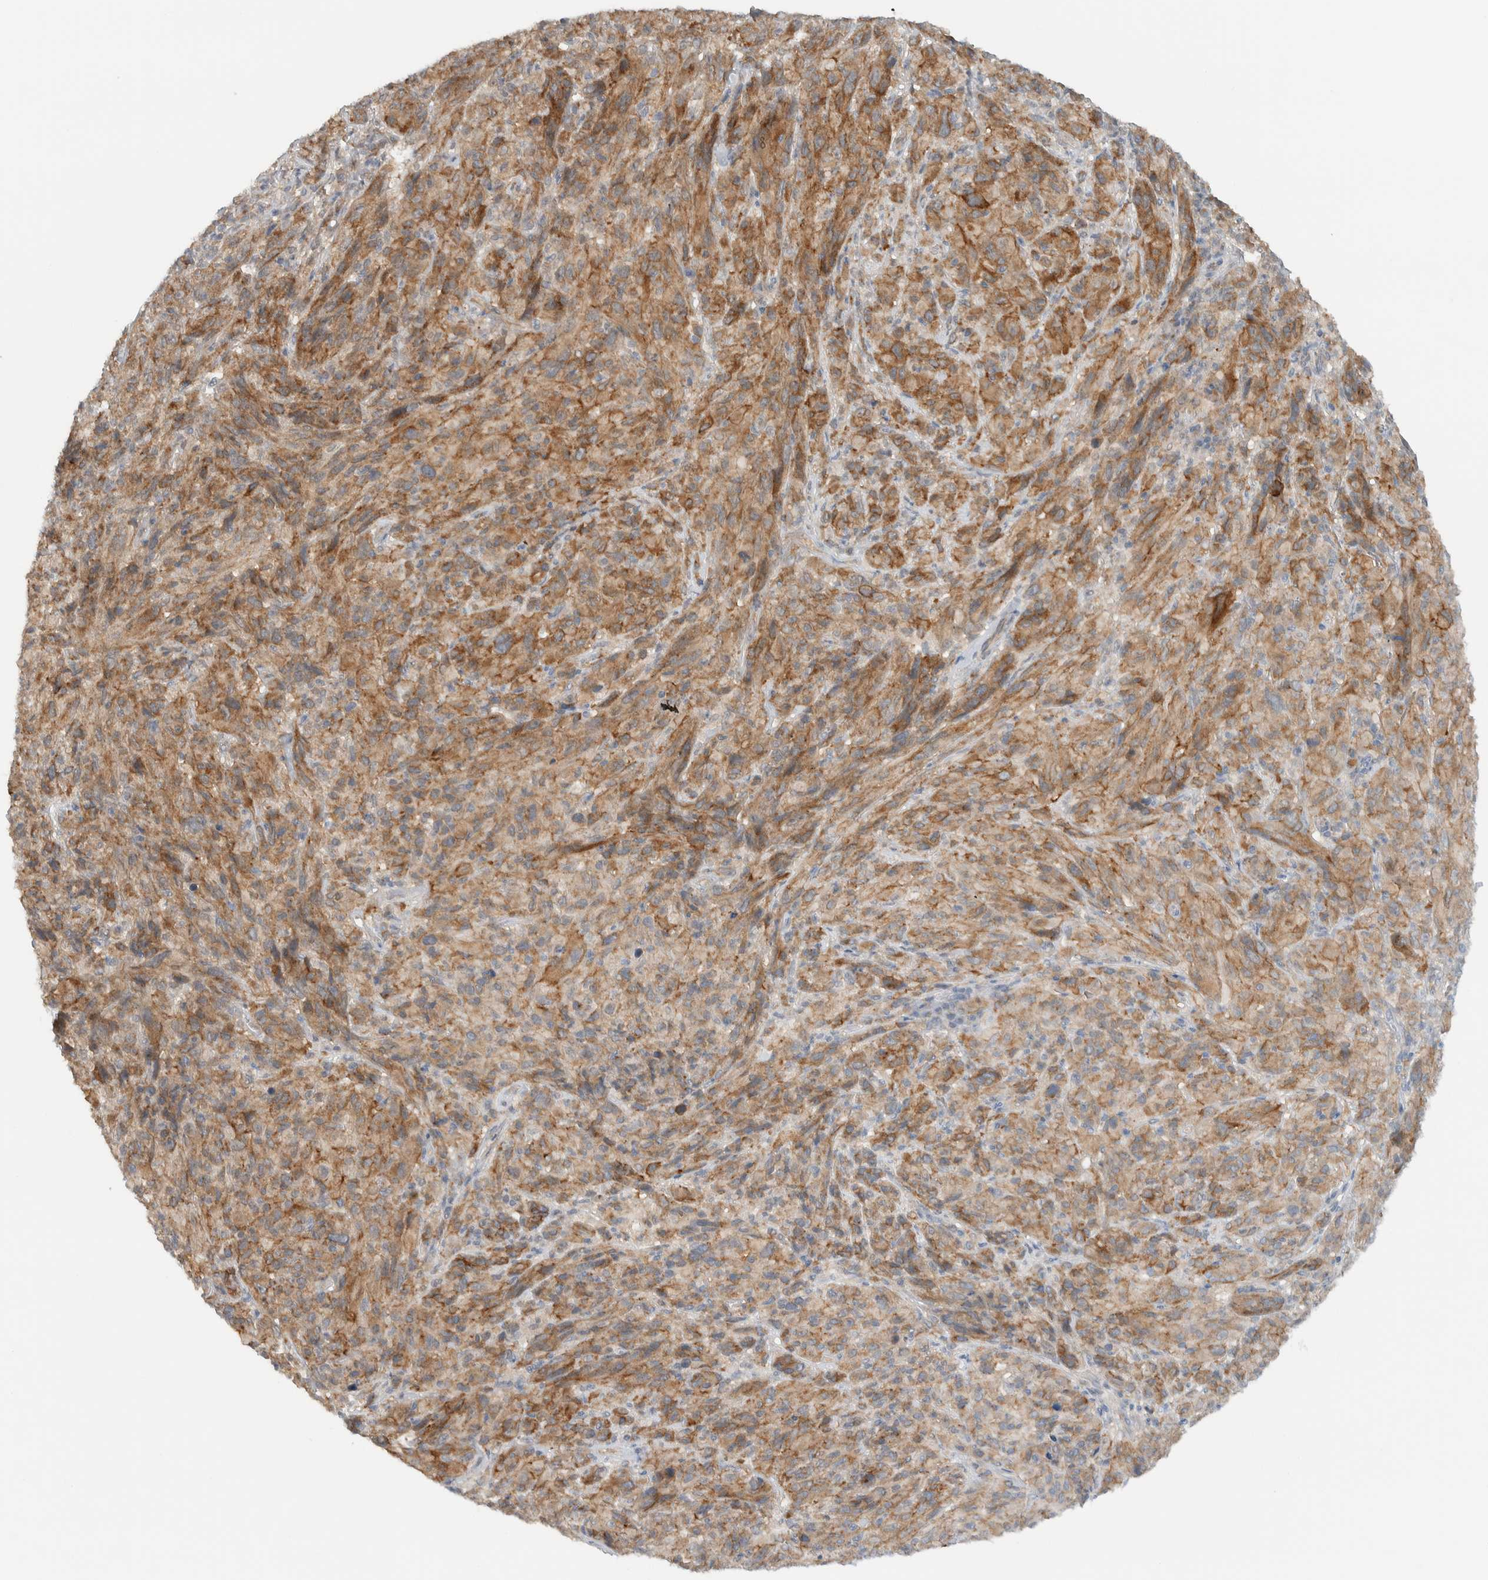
{"staining": {"intensity": "moderate", "quantity": ">75%", "location": "cytoplasmic/membranous"}, "tissue": "melanoma", "cell_type": "Tumor cells", "image_type": "cancer", "snomed": [{"axis": "morphology", "description": "Malignant melanoma, NOS"}, {"axis": "topography", "description": "Skin of head"}], "caption": "IHC micrograph of malignant melanoma stained for a protein (brown), which demonstrates medium levels of moderate cytoplasmic/membranous staining in about >75% of tumor cells.", "gene": "RERE", "patient": {"sex": "male", "age": 96}}